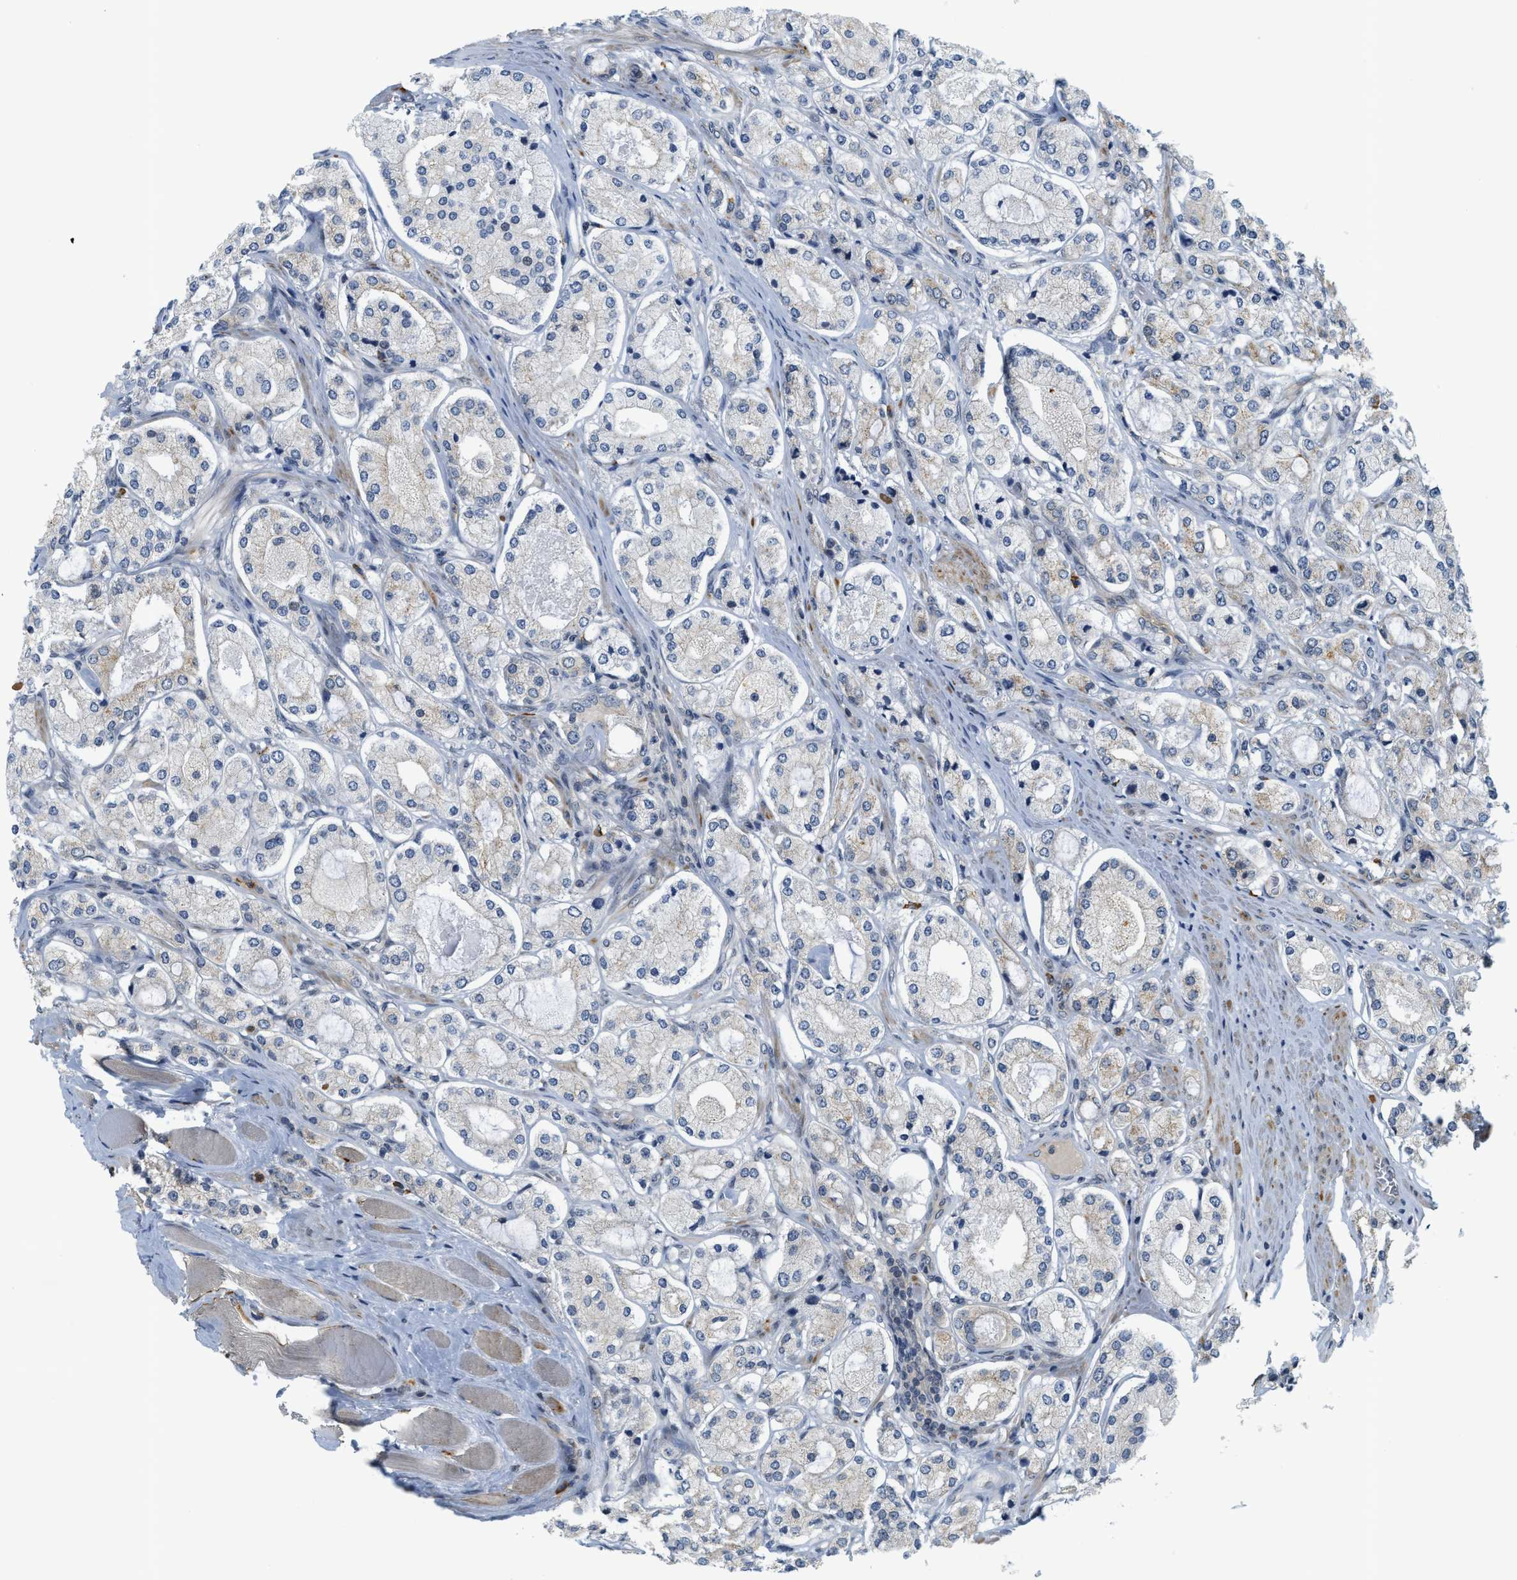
{"staining": {"intensity": "weak", "quantity": "25%-75%", "location": "cytoplasmic/membranous"}, "tissue": "prostate cancer", "cell_type": "Tumor cells", "image_type": "cancer", "snomed": [{"axis": "morphology", "description": "Adenocarcinoma, High grade"}, {"axis": "topography", "description": "Prostate"}], "caption": "Human prostate cancer (adenocarcinoma (high-grade)) stained for a protein (brown) demonstrates weak cytoplasmic/membranous positive expression in approximately 25%-75% of tumor cells.", "gene": "KMT2A", "patient": {"sex": "male", "age": 65}}